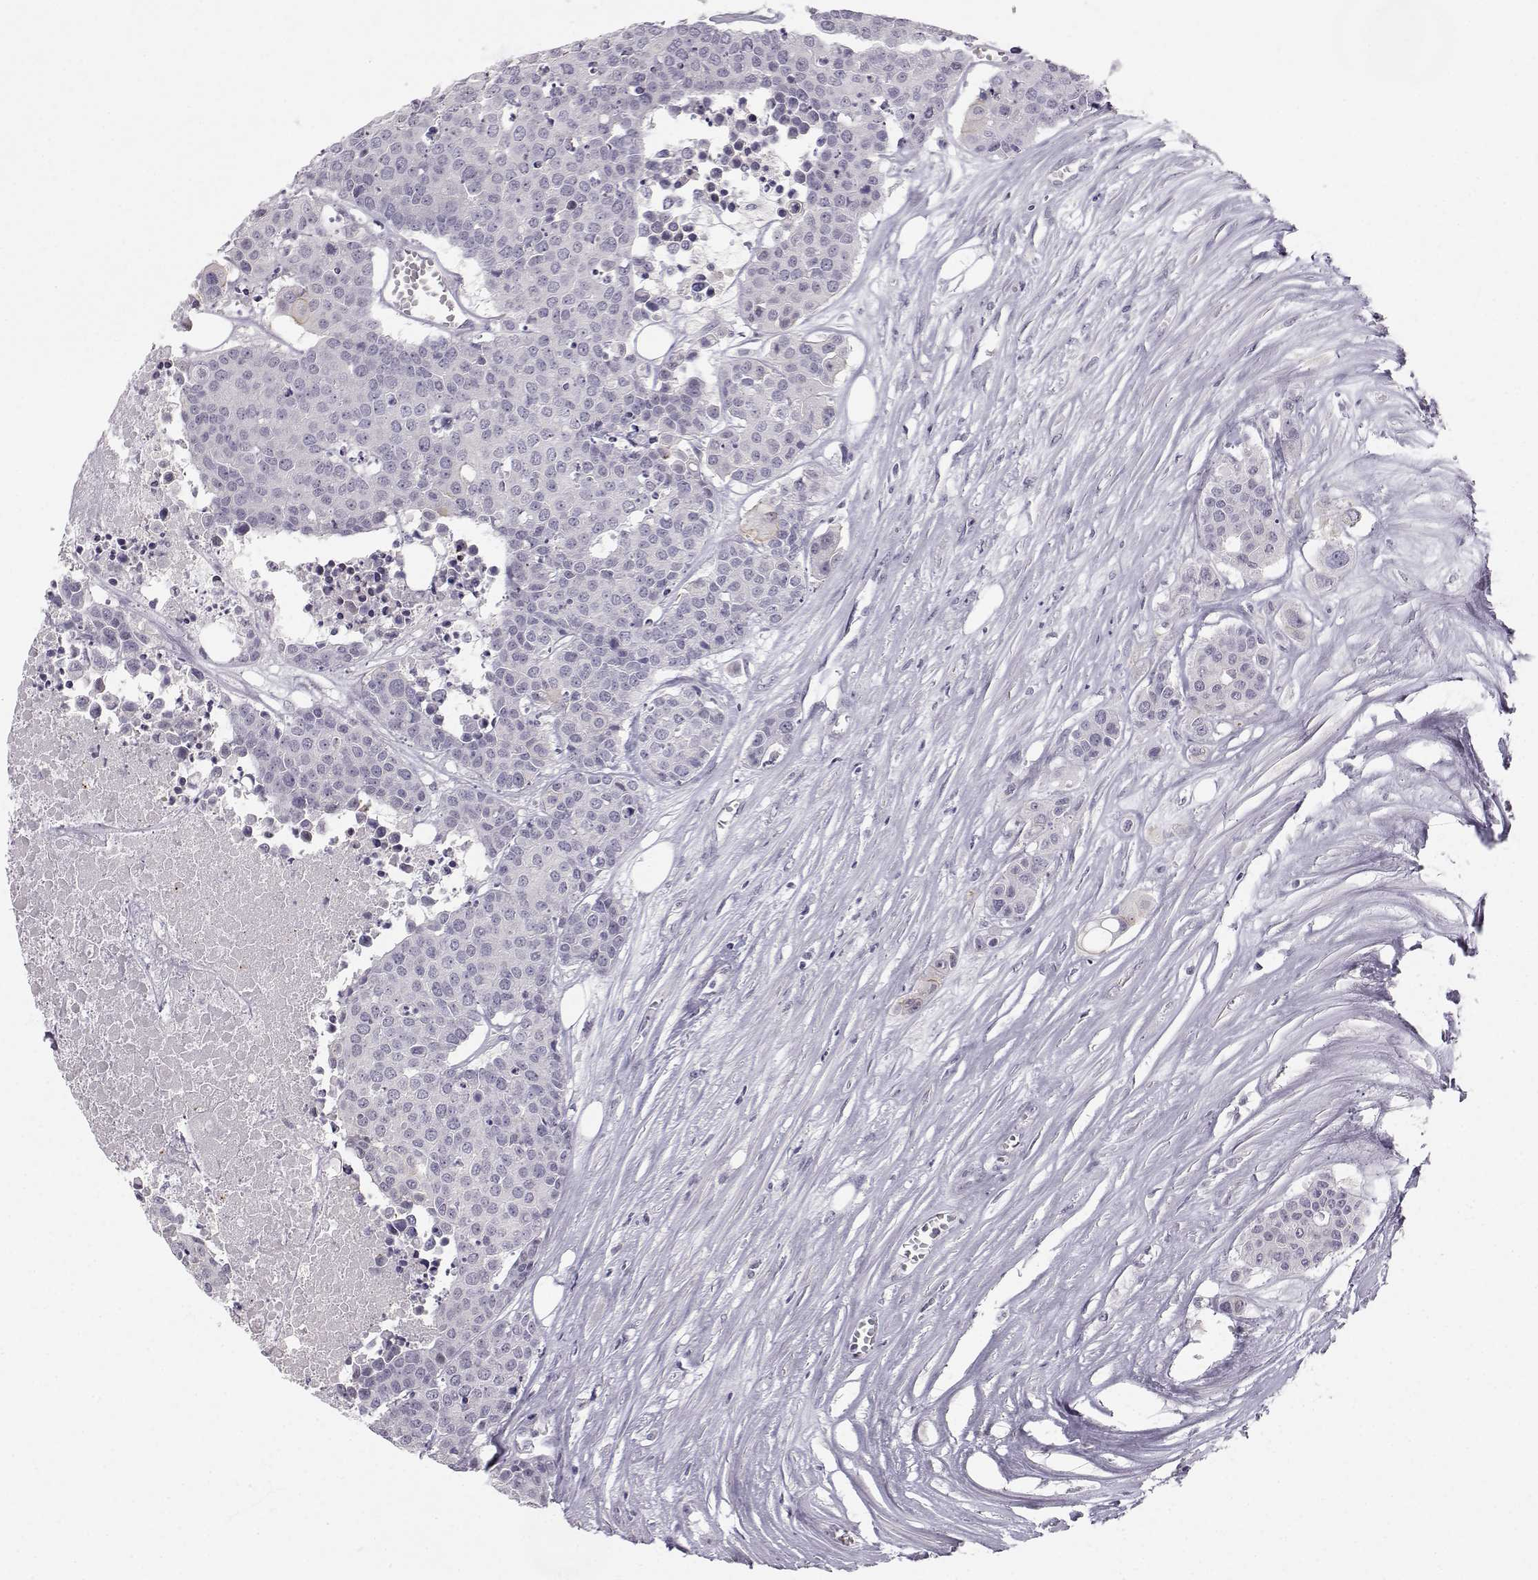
{"staining": {"intensity": "negative", "quantity": "none", "location": "none"}, "tissue": "carcinoid", "cell_type": "Tumor cells", "image_type": "cancer", "snomed": [{"axis": "morphology", "description": "Carcinoid, malignant, NOS"}, {"axis": "topography", "description": "Colon"}], "caption": "Carcinoid (malignant) was stained to show a protein in brown. There is no significant positivity in tumor cells.", "gene": "ZNF185", "patient": {"sex": "male", "age": 81}}